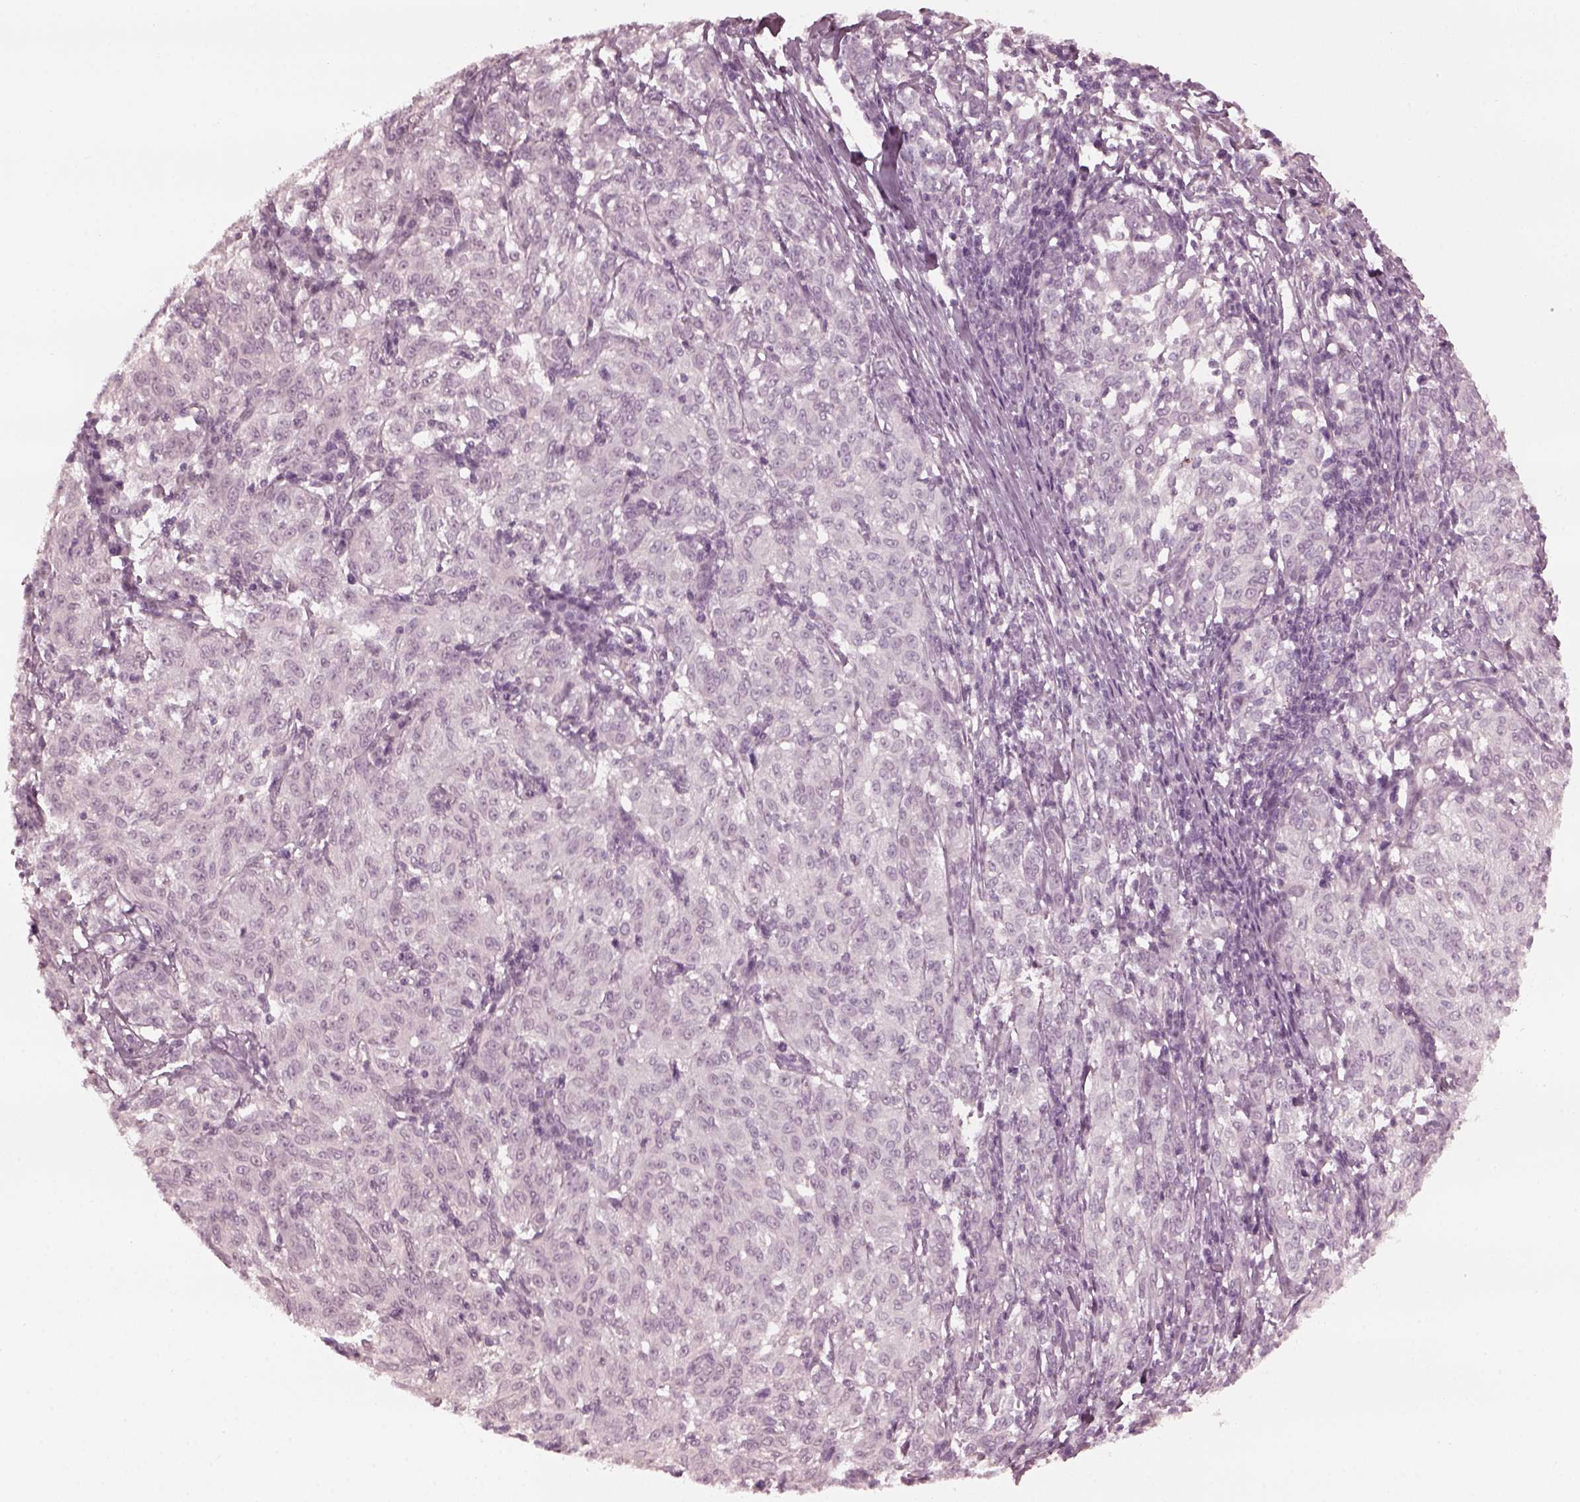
{"staining": {"intensity": "negative", "quantity": "none", "location": "none"}, "tissue": "melanoma", "cell_type": "Tumor cells", "image_type": "cancer", "snomed": [{"axis": "morphology", "description": "Malignant melanoma, NOS"}, {"axis": "topography", "description": "Skin"}], "caption": "IHC photomicrograph of neoplastic tissue: human melanoma stained with DAB displays no significant protein positivity in tumor cells.", "gene": "CCDC170", "patient": {"sex": "female", "age": 72}}